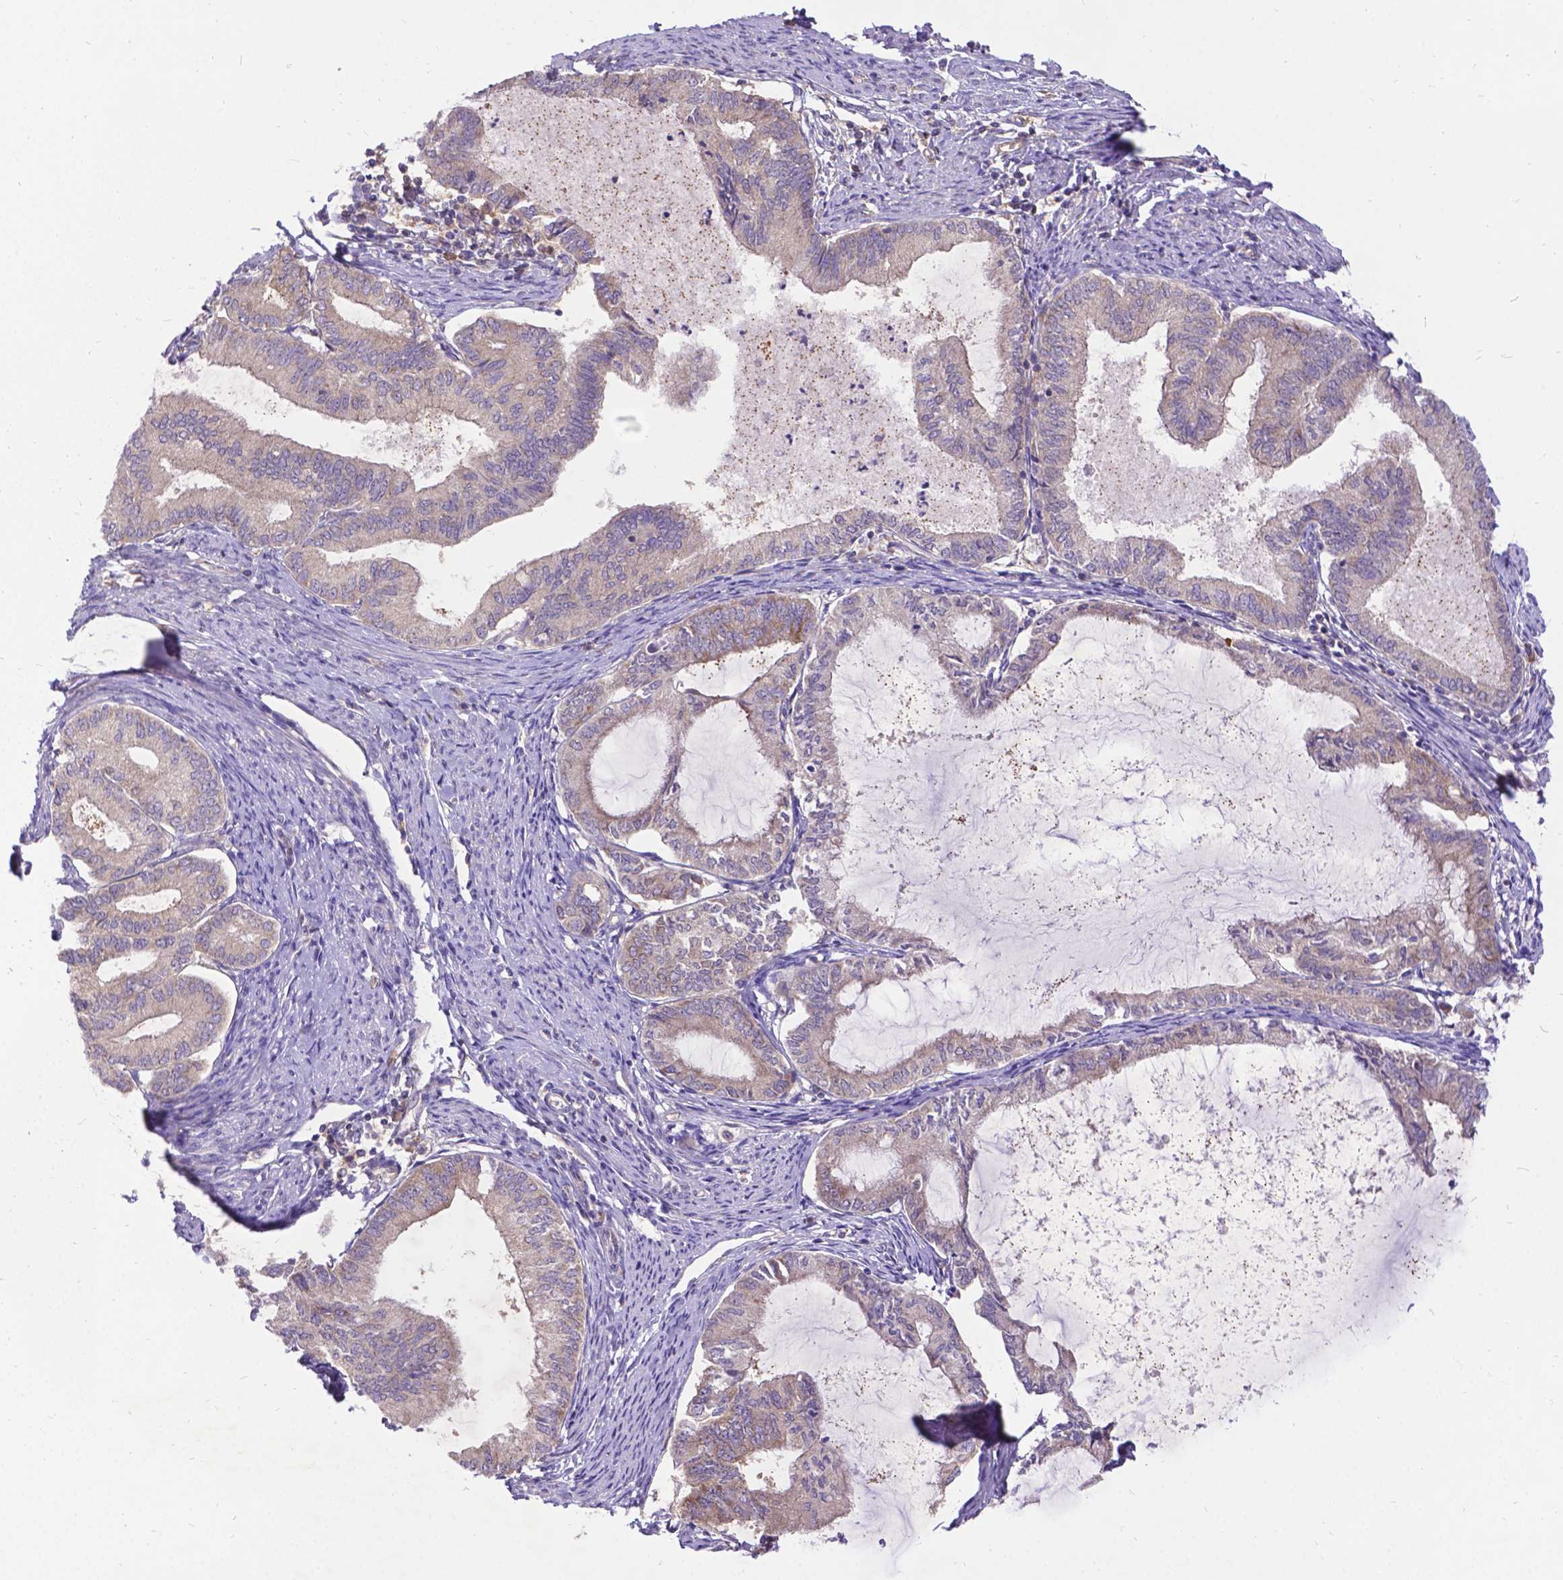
{"staining": {"intensity": "weak", "quantity": ">75%", "location": "cytoplasmic/membranous"}, "tissue": "endometrial cancer", "cell_type": "Tumor cells", "image_type": "cancer", "snomed": [{"axis": "morphology", "description": "Adenocarcinoma, NOS"}, {"axis": "topography", "description": "Endometrium"}], "caption": "Immunohistochemistry (IHC) photomicrograph of adenocarcinoma (endometrial) stained for a protein (brown), which reveals low levels of weak cytoplasmic/membranous positivity in about >75% of tumor cells.", "gene": "DENND6A", "patient": {"sex": "female", "age": 86}}